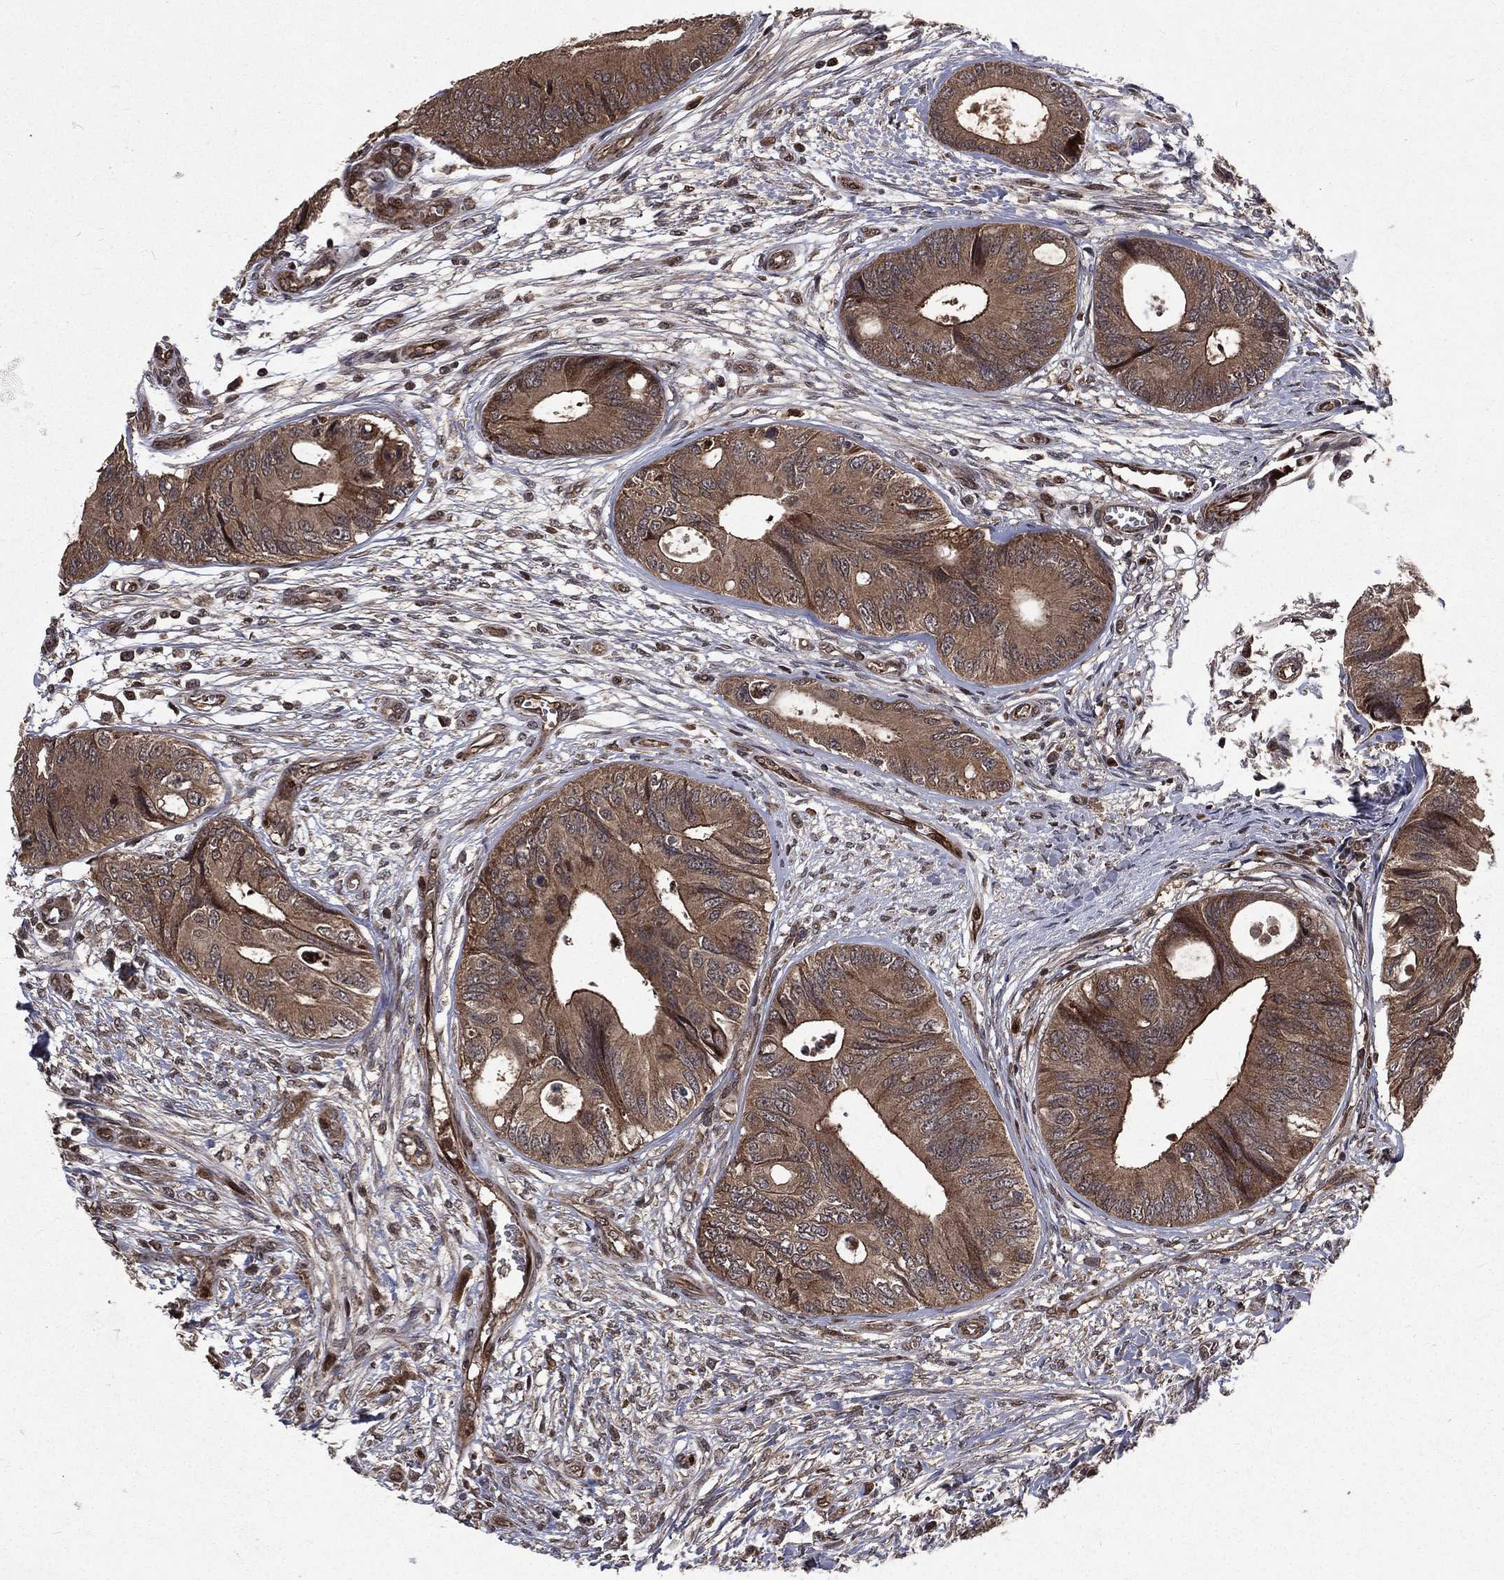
{"staining": {"intensity": "moderate", "quantity": ">75%", "location": "cytoplasmic/membranous"}, "tissue": "colorectal cancer", "cell_type": "Tumor cells", "image_type": "cancer", "snomed": [{"axis": "morphology", "description": "Normal tissue, NOS"}, {"axis": "morphology", "description": "Adenocarcinoma, NOS"}, {"axis": "topography", "description": "Colon"}], "caption": "Immunohistochemistry of human colorectal cancer shows medium levels of moderate cytoplasmic/membranous staining in approximately >75% of tumor cells. The staining was performed using DAB (3,3'-diaminobenzidine), with brown indicating positive protein expression. Nuclei are stained blue with hematoxylin.", "gene": "LENG8", "patient": {"sex": "male", "age": 65}}